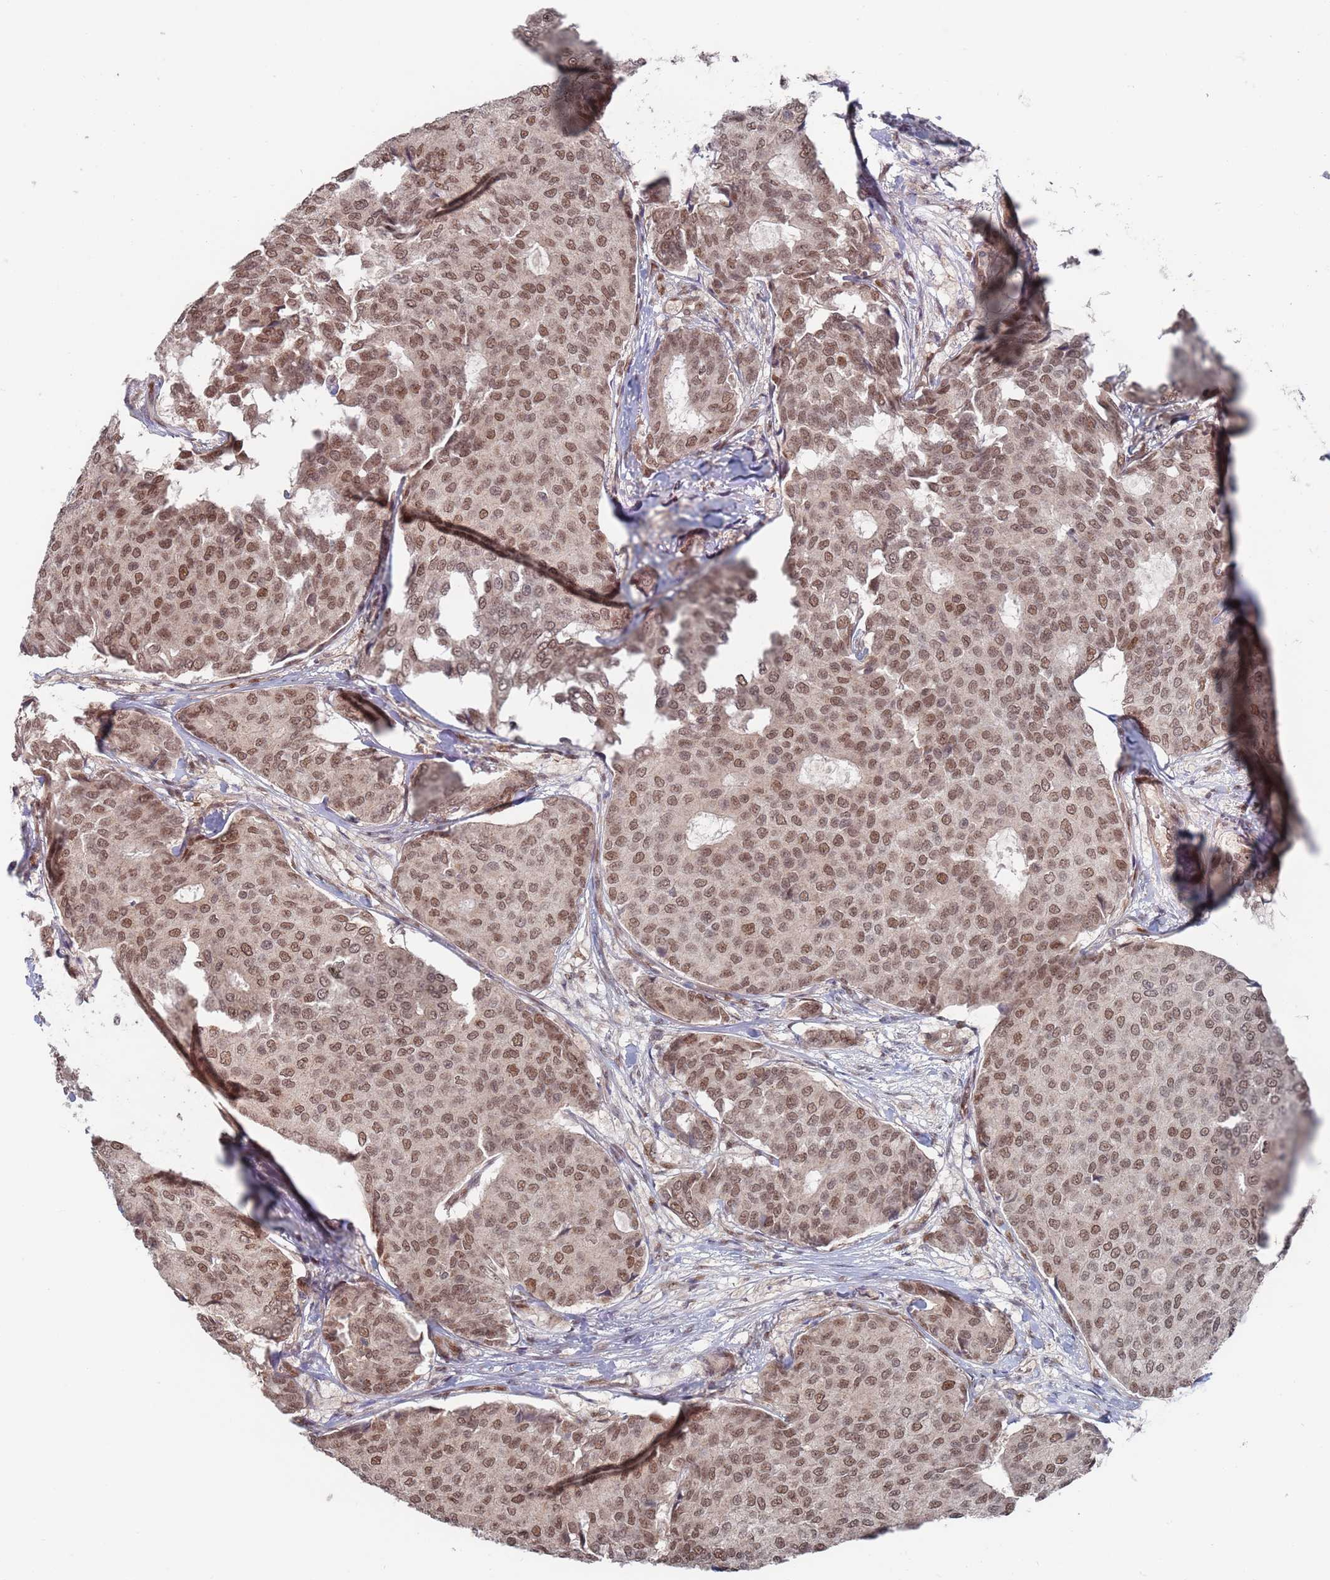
{"staining": {"intensity": "moderate", "quantity": ">75%", "location": "nuclear"}, "tissue": "breast cancer", "cell_type": "Tumor cells", "image_type": "cancer", "snomed": [{"axis": "morphology", "description": "Duct carcinoma"}, {"axis": "topography", "description": "Breast"}], "caption": "DAB (3,3'-diaminobenzidine) immunohistochemical staining of human breast invasive ductal carcinoma displays moderate nuclear protein staining in about >75% of tumor cells.", "gene": "RPP25", "patient": {"sex": "female", "age": 75}}